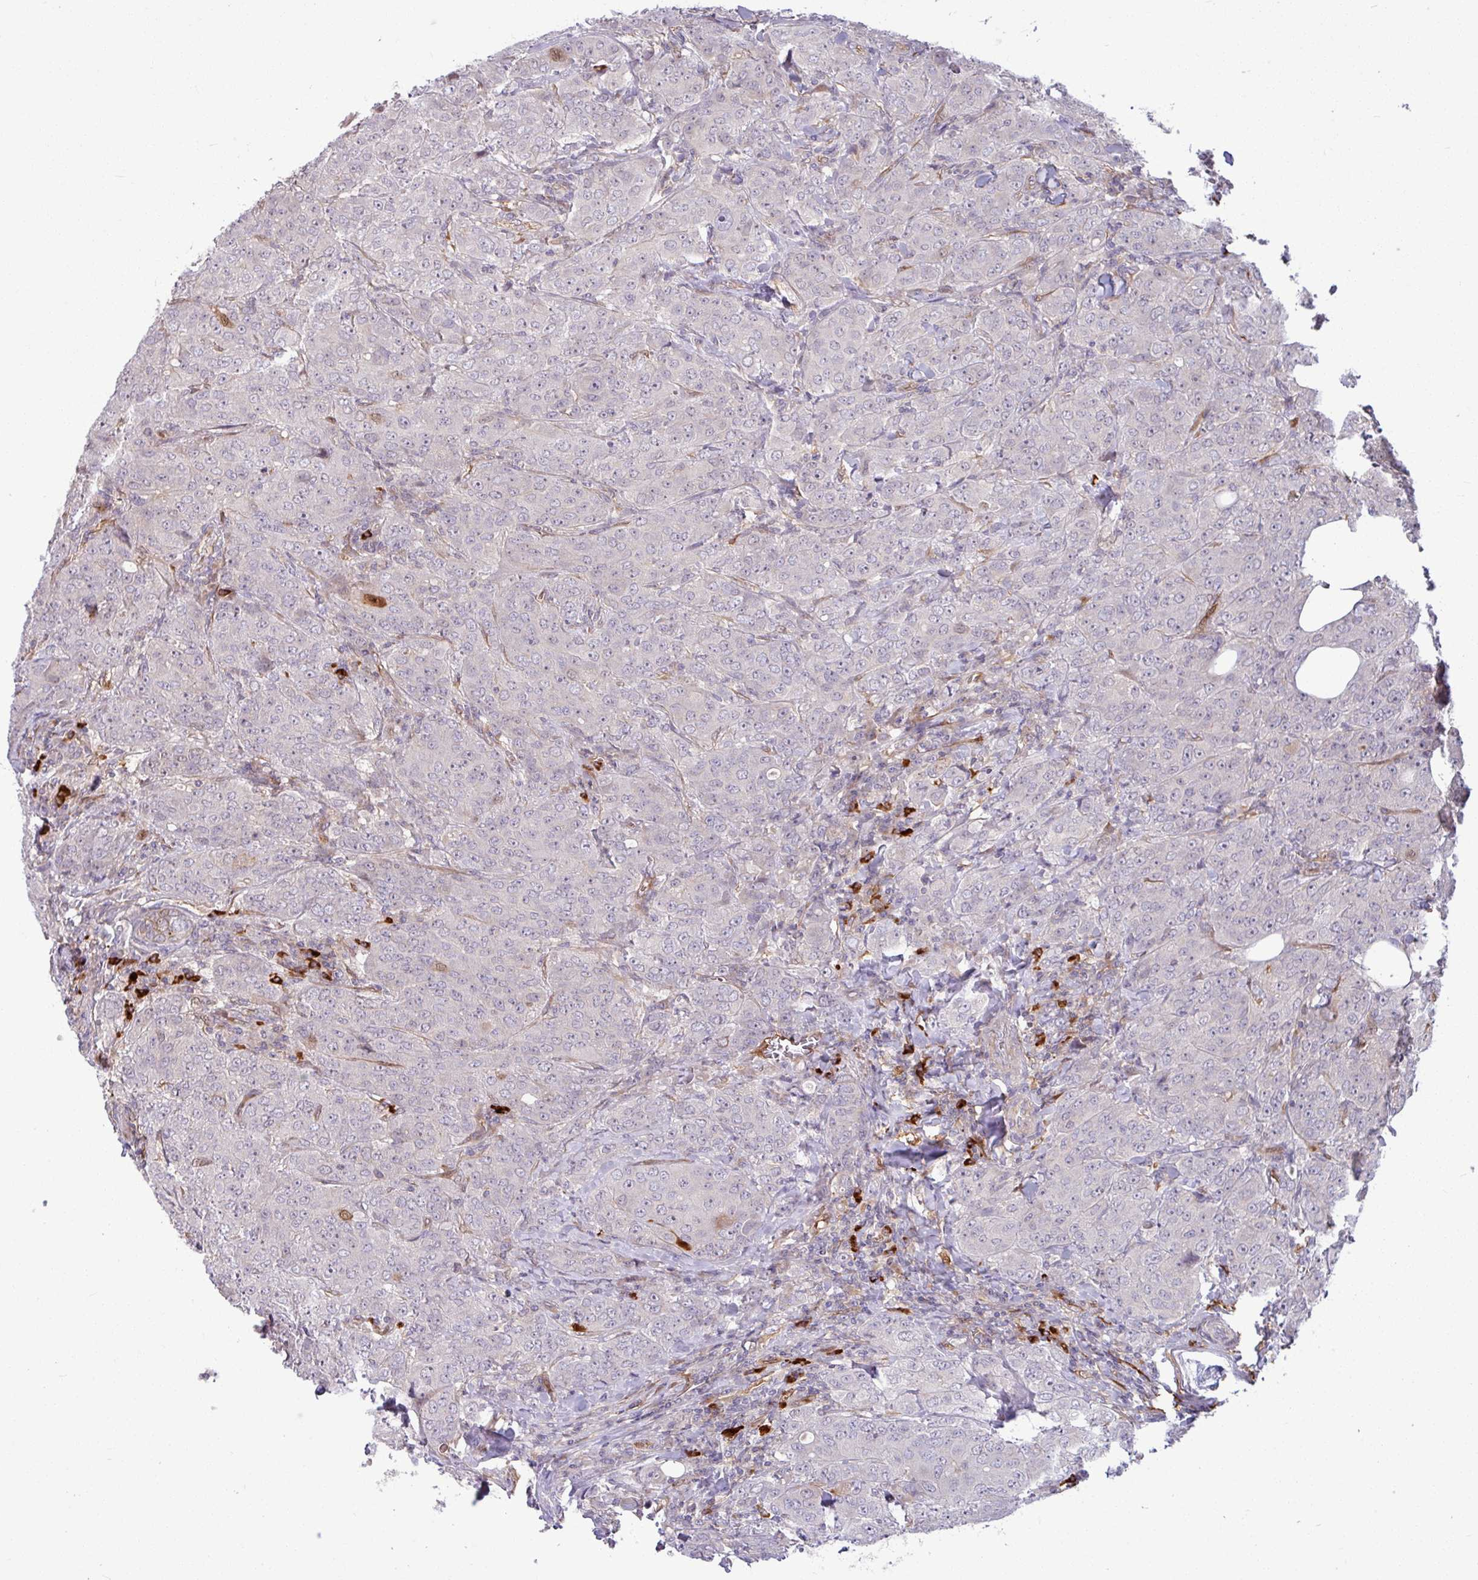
{"staining": {"intensity": "negative", "quantity": "none", "location": "none"}, "tissue": "breast cancer", "cell_type": "Tumor cells", "image_type": "cancer", "snomed": [{"axis": "morphology", "description": "Duct carcinoma"}, {"axis": "topography", "description": "Breast"}], "caption": "Infiltrating ductal carcinoma (breast) stained for a protein using immunohistochemistry (IHC) shows no expression tumor cells.", "gene": "B4GALNT4", "patient": {"sex": "female", "age": 43}}